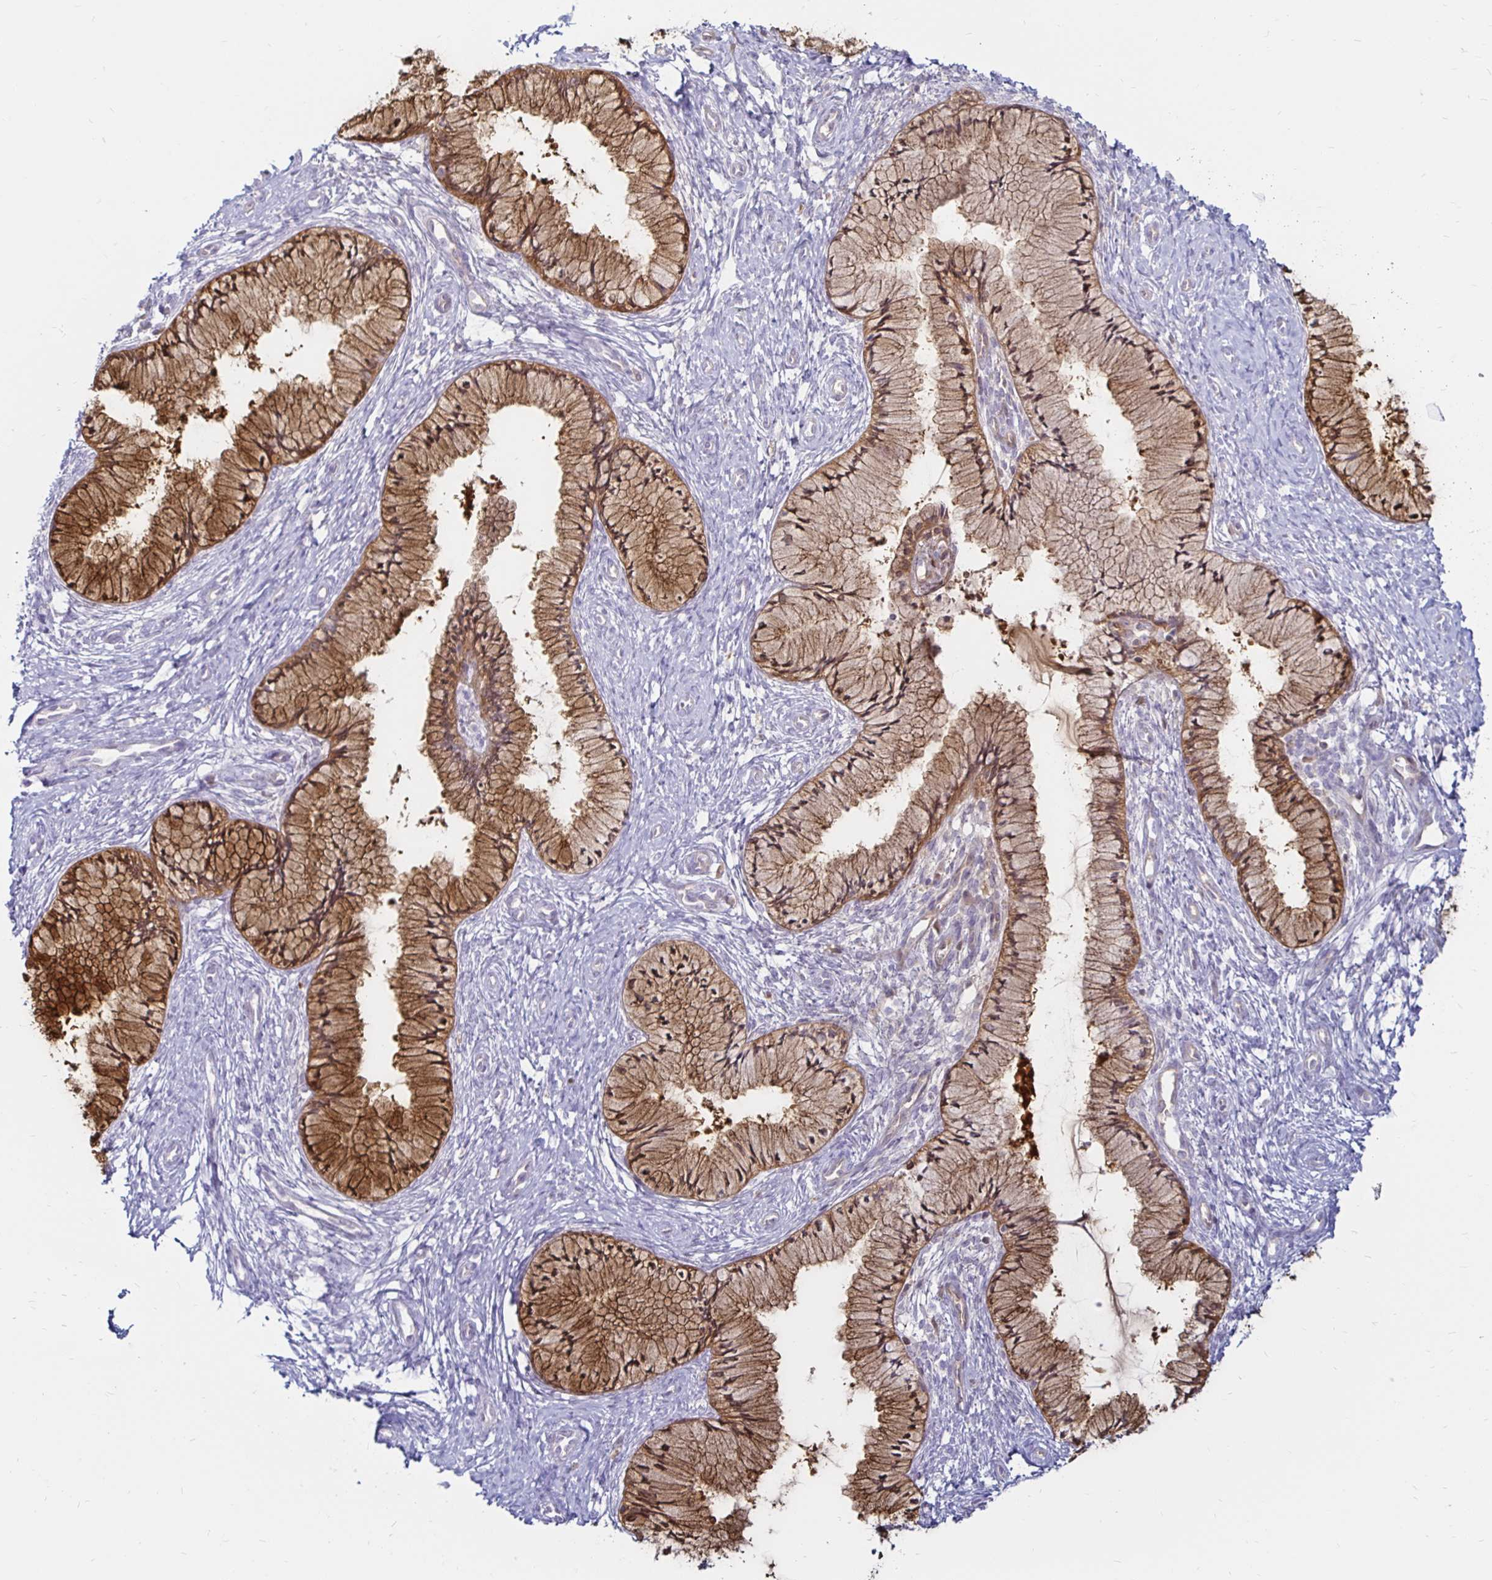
{"staining": {"intensity": "moderate", "quantity": ">75%", "location": "cytoplasmic/membranous"}, "tissue": "cervix", "cell_type": "Glandular cells", "image_type": "normal", "snomed": [{"axis": "morphology", "description": "Normal tissue, NOS"}, {"axis": "topography", "description": "Cervix"}], "caption": "The histopathology image reveals staining of benign cervix, revealing moderate cytoplasmic/membranous protein expression (brown color) within glandular cells. (Stains: DAB in brown, nuclei in blue, Microscopy: brightfield microscopy at high magnification).", "gene": "TIMP1", "patient": {"sex": "female", "age": 37}}